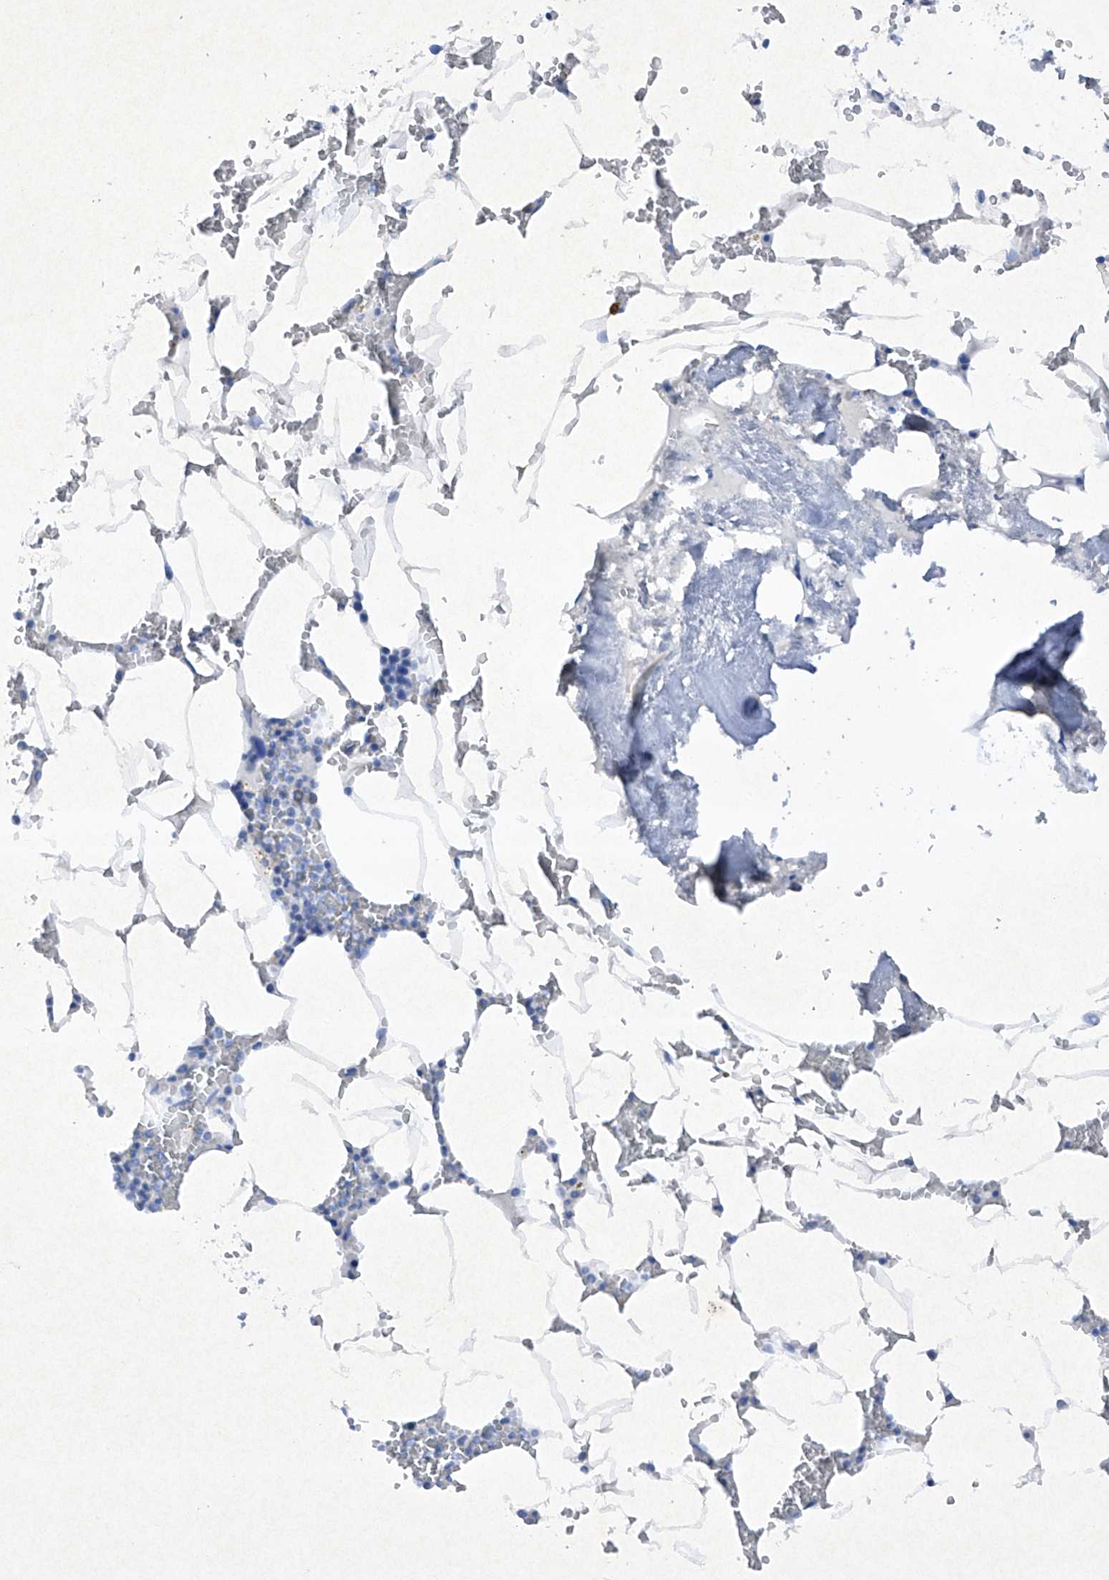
{"staining": {"intensity": "negative", "quantity": "none", "location": "none"}, "tissue": "bone marrow", "cell_type": "Hematopoietic cells", "image_type": "normal", "snomed": [{"axis": "morphology", "description": "Normal tissue, NOS"}, {"axis": "topography", "description": "Bone marrow"}], "caption": "This is a micrograph of immunohistochemistry staining of benign bone marrow, which shows no staining in hematopoietic cells.", "gene": "BARX2", "patient": {"sex": "male", "age": 70}}